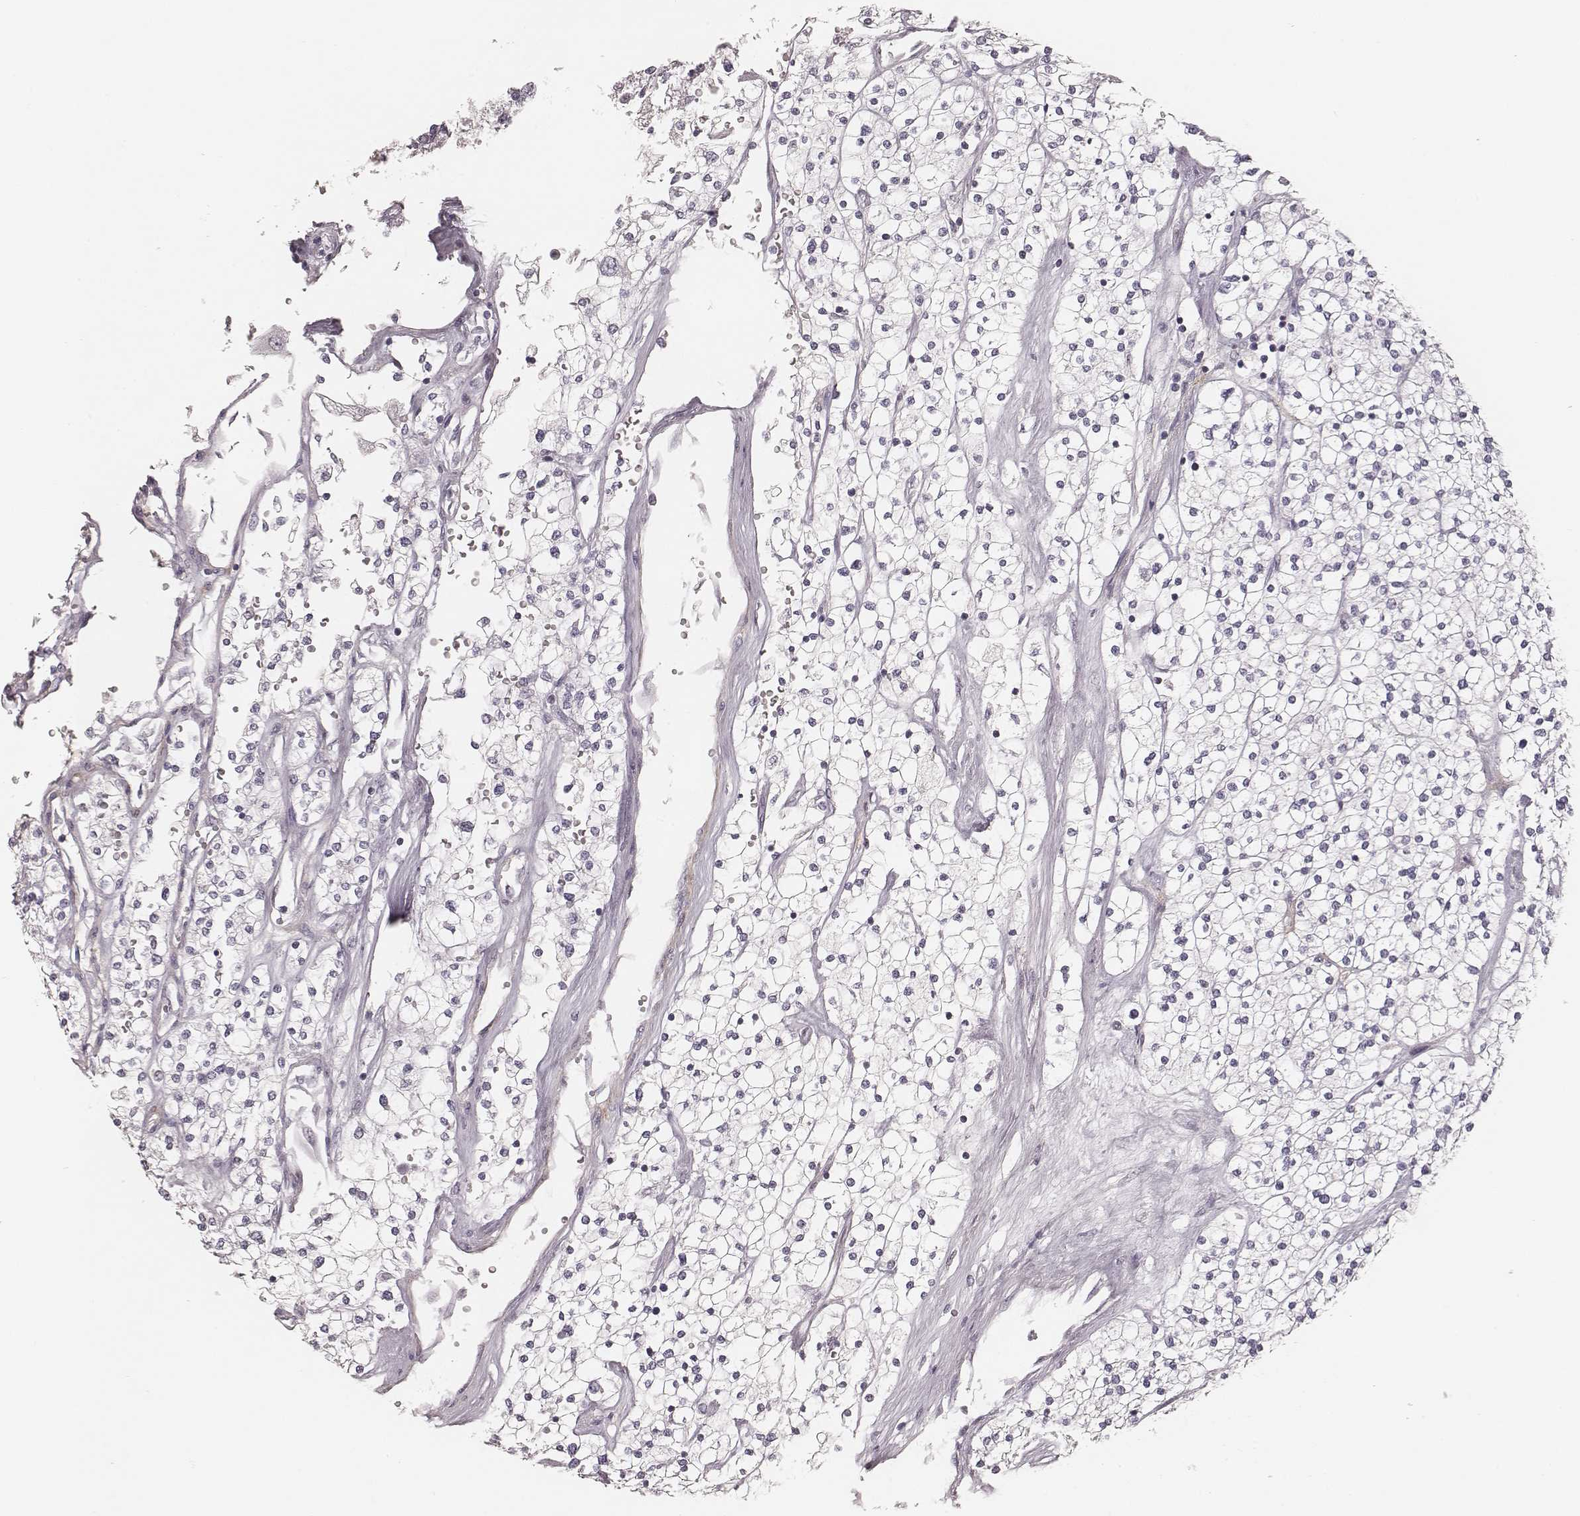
{"staining": {"intensity": "negative", "quantity": "none", "location": "none"}, "tissue": "renal cancer", "cell_type": "Tumor cells", "image_type": "cancer", "snomed": [{"axis": "morphology", "description": "Adenocarcinoma, NOS"}, {"axis": "topography", "description": "Kidney"}], "caption": "Image shows no protein staining in tumor cells of renal cancer (adenocarcinoma) tissue.", "gene": "MSX1", "patient": {"sex": "male", "age": 80}}